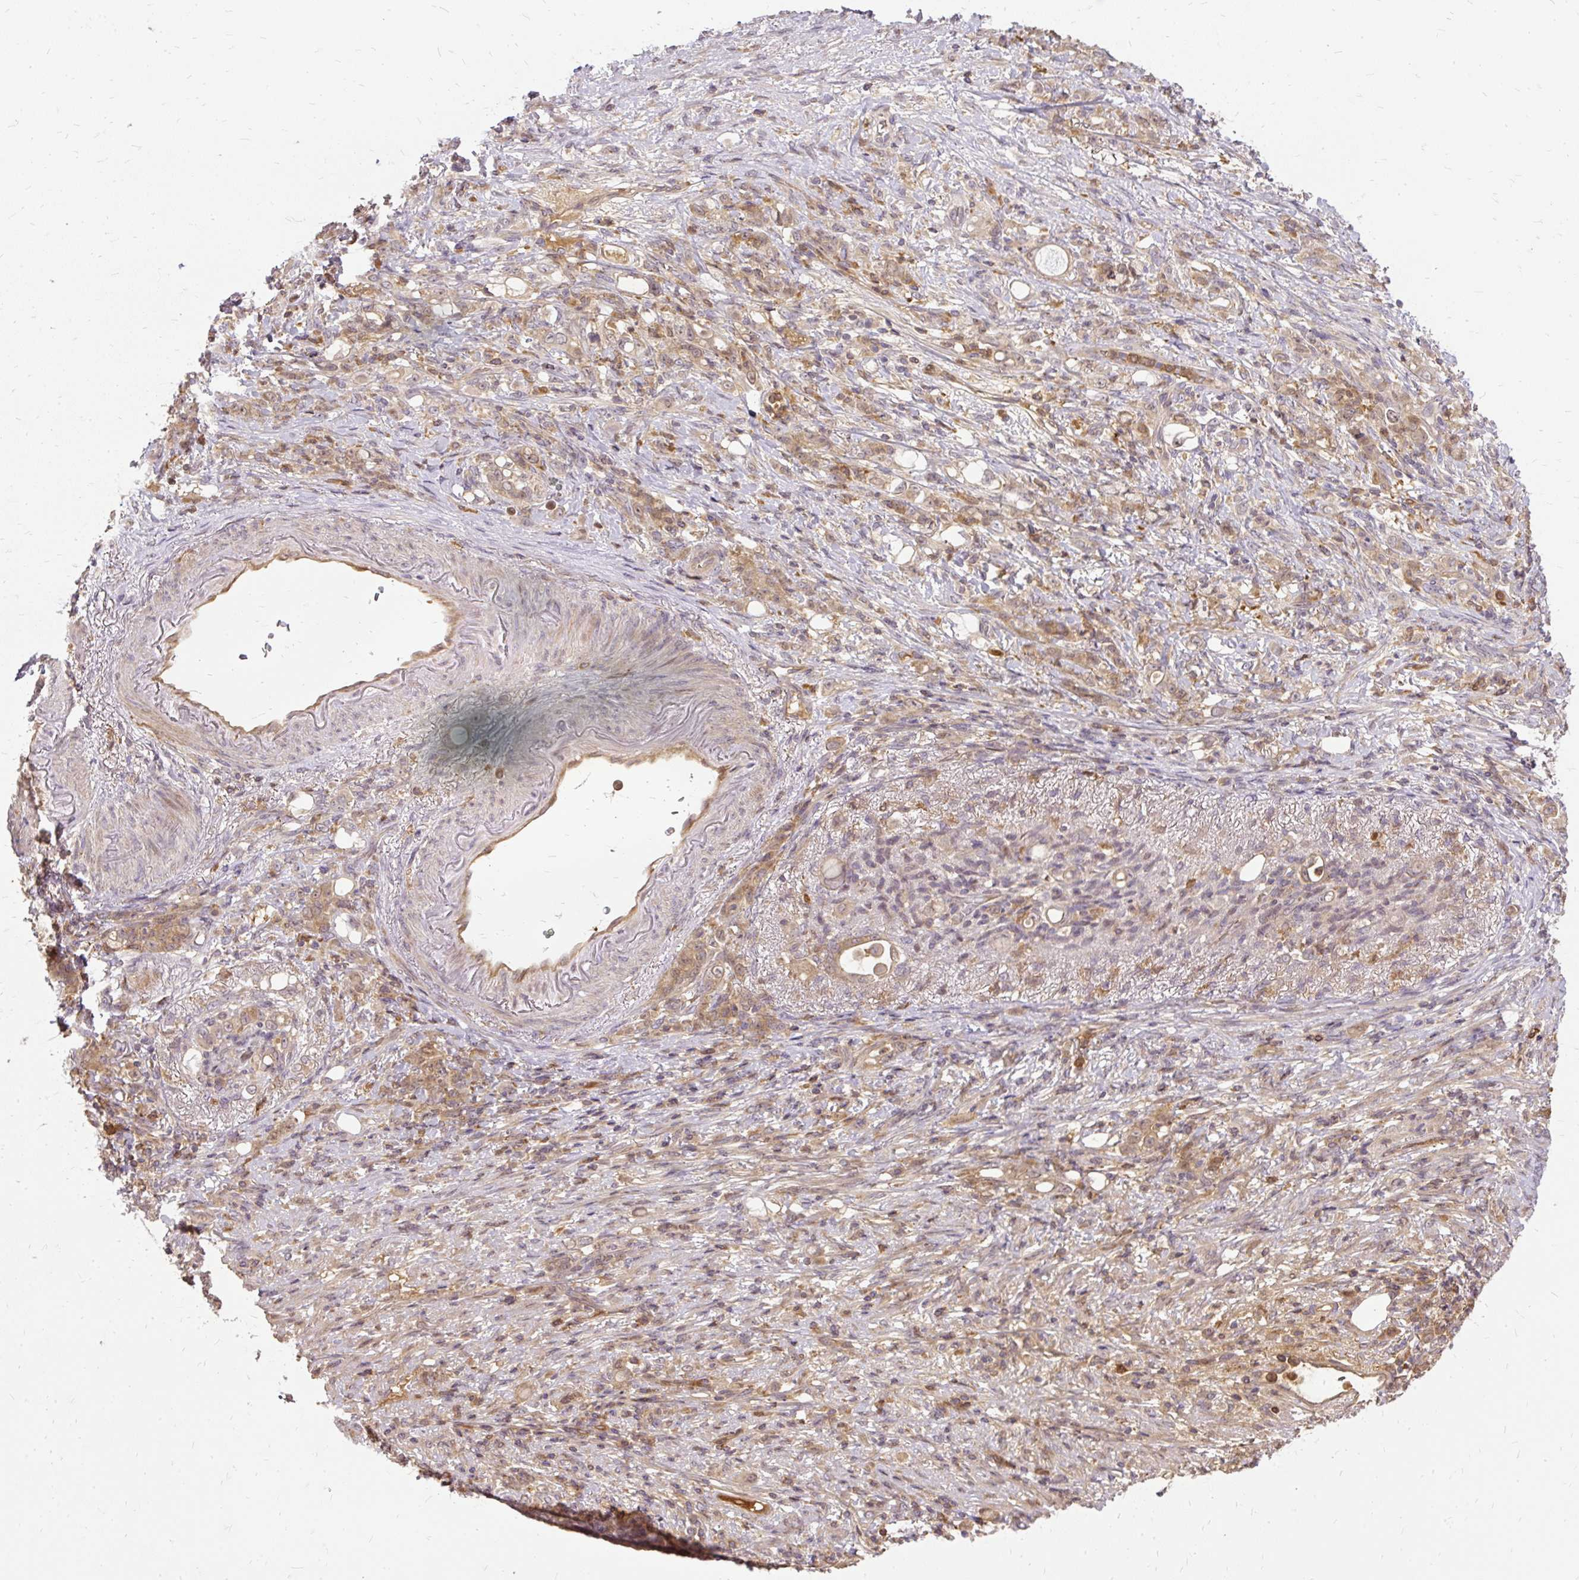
{"staining": {"intensity": "moderate", "quantity": ">75%", "location": "cytoplasmic/membranous"}, "tissue": "stomach cancer", "cell_type": "Tumor cells", "image_type": "cancer", "snomed": [{"axis": "morphology", "description": "Adenocarcinoma, NOS"}, {"axis": "topography", "description": "Stomach"}], "caption": "This is an image of immunohistochemistry staining of adenocarcinoma (stomach), which shows moderate expression in the cytoplasmic/membranous of tumor cells.", "gene": "AP5S1", "patient": {"sex": "female", "age": 79}}